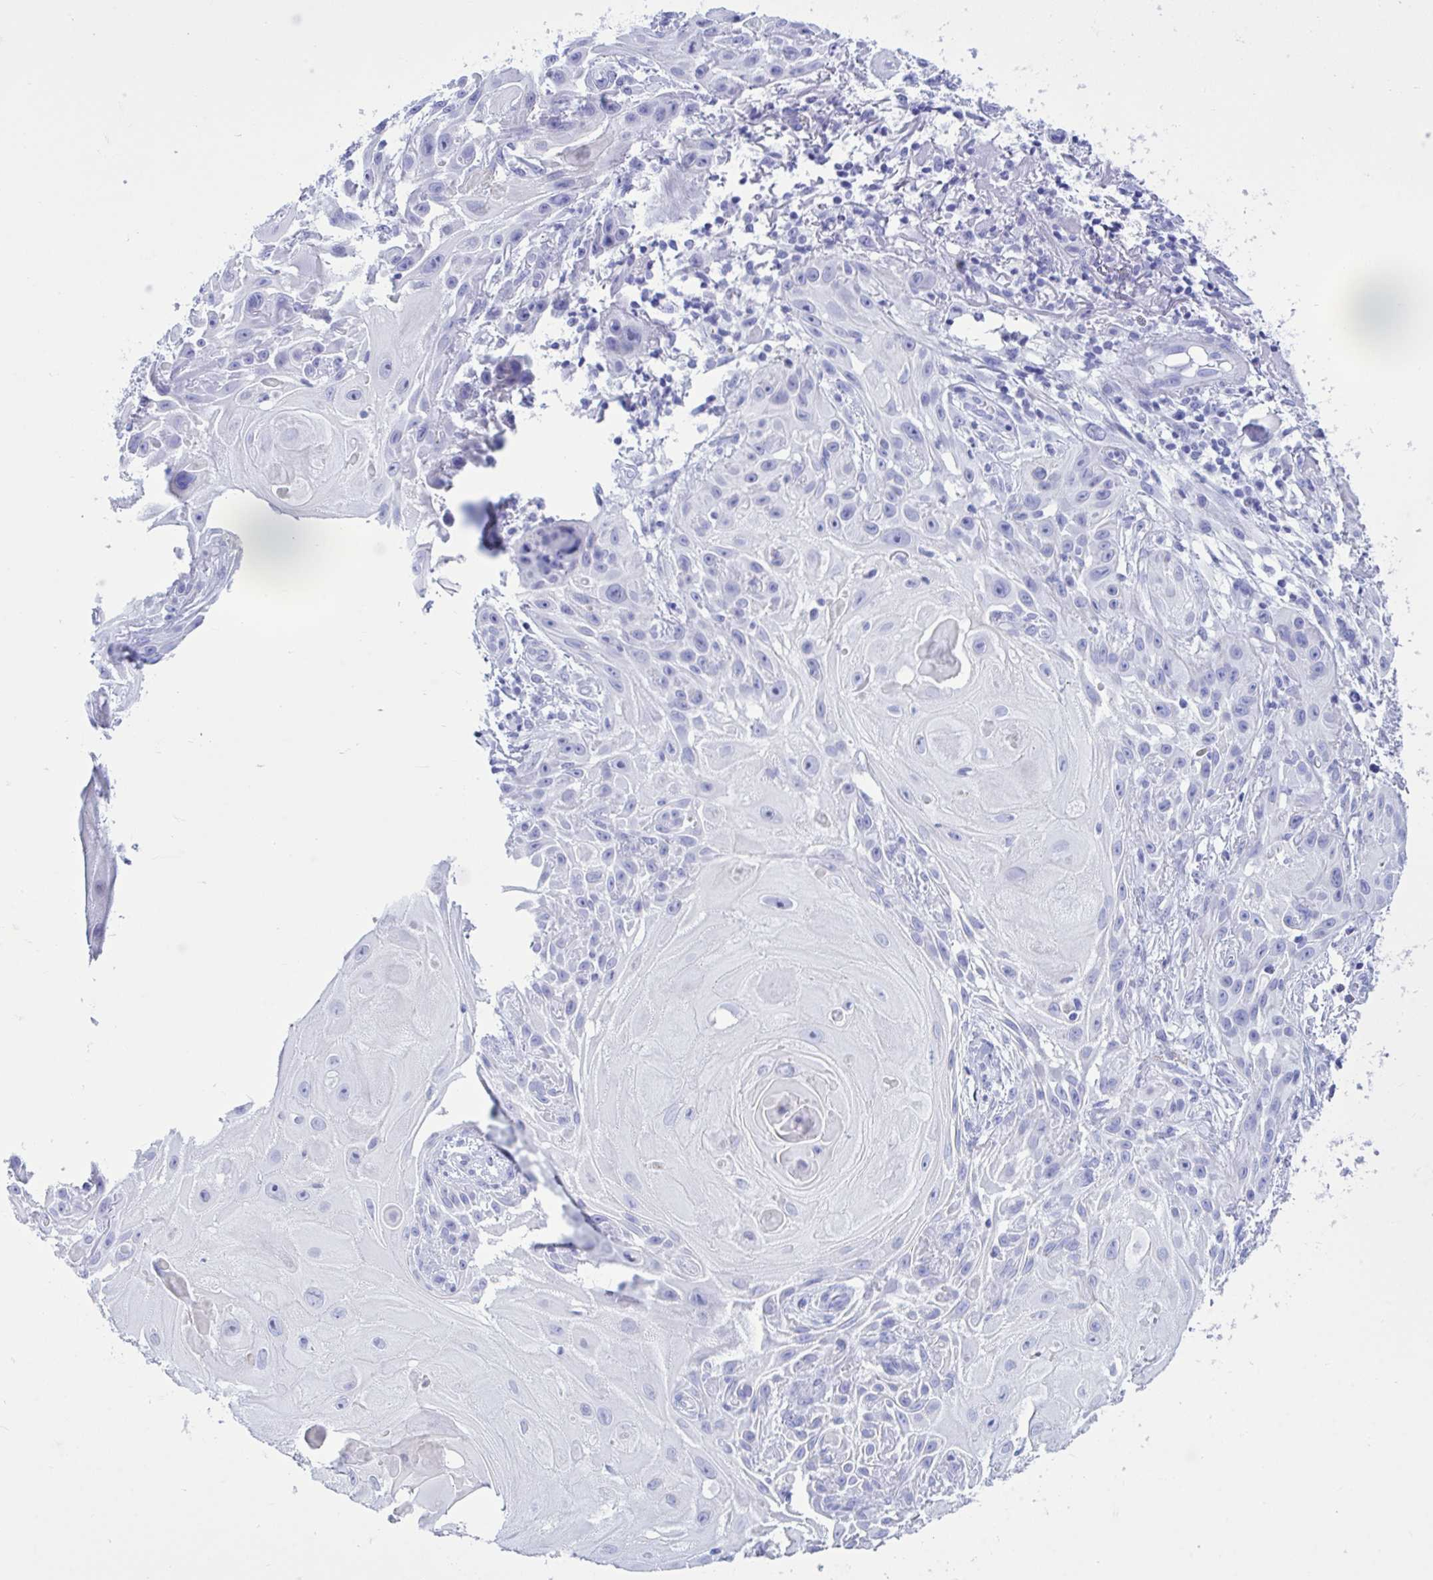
{"staining": {"intensity": "negative", "quantity": "none", "location": "none"}, "tissue": "skin cancer", "cell_type": "Tumor cells", "image_type": "cancer", "snomed": [{"axis": "morphology", "description": "Squamous cell carcinoma, NOS"}, {"axis": "topography", "description": "Skin"}], "caption": "There is no significant staining in tumor cells of skin cancer (squamous cell carcinoma).", "gene": "BEX5", "patient": {"sex": "female", "age": 91}}